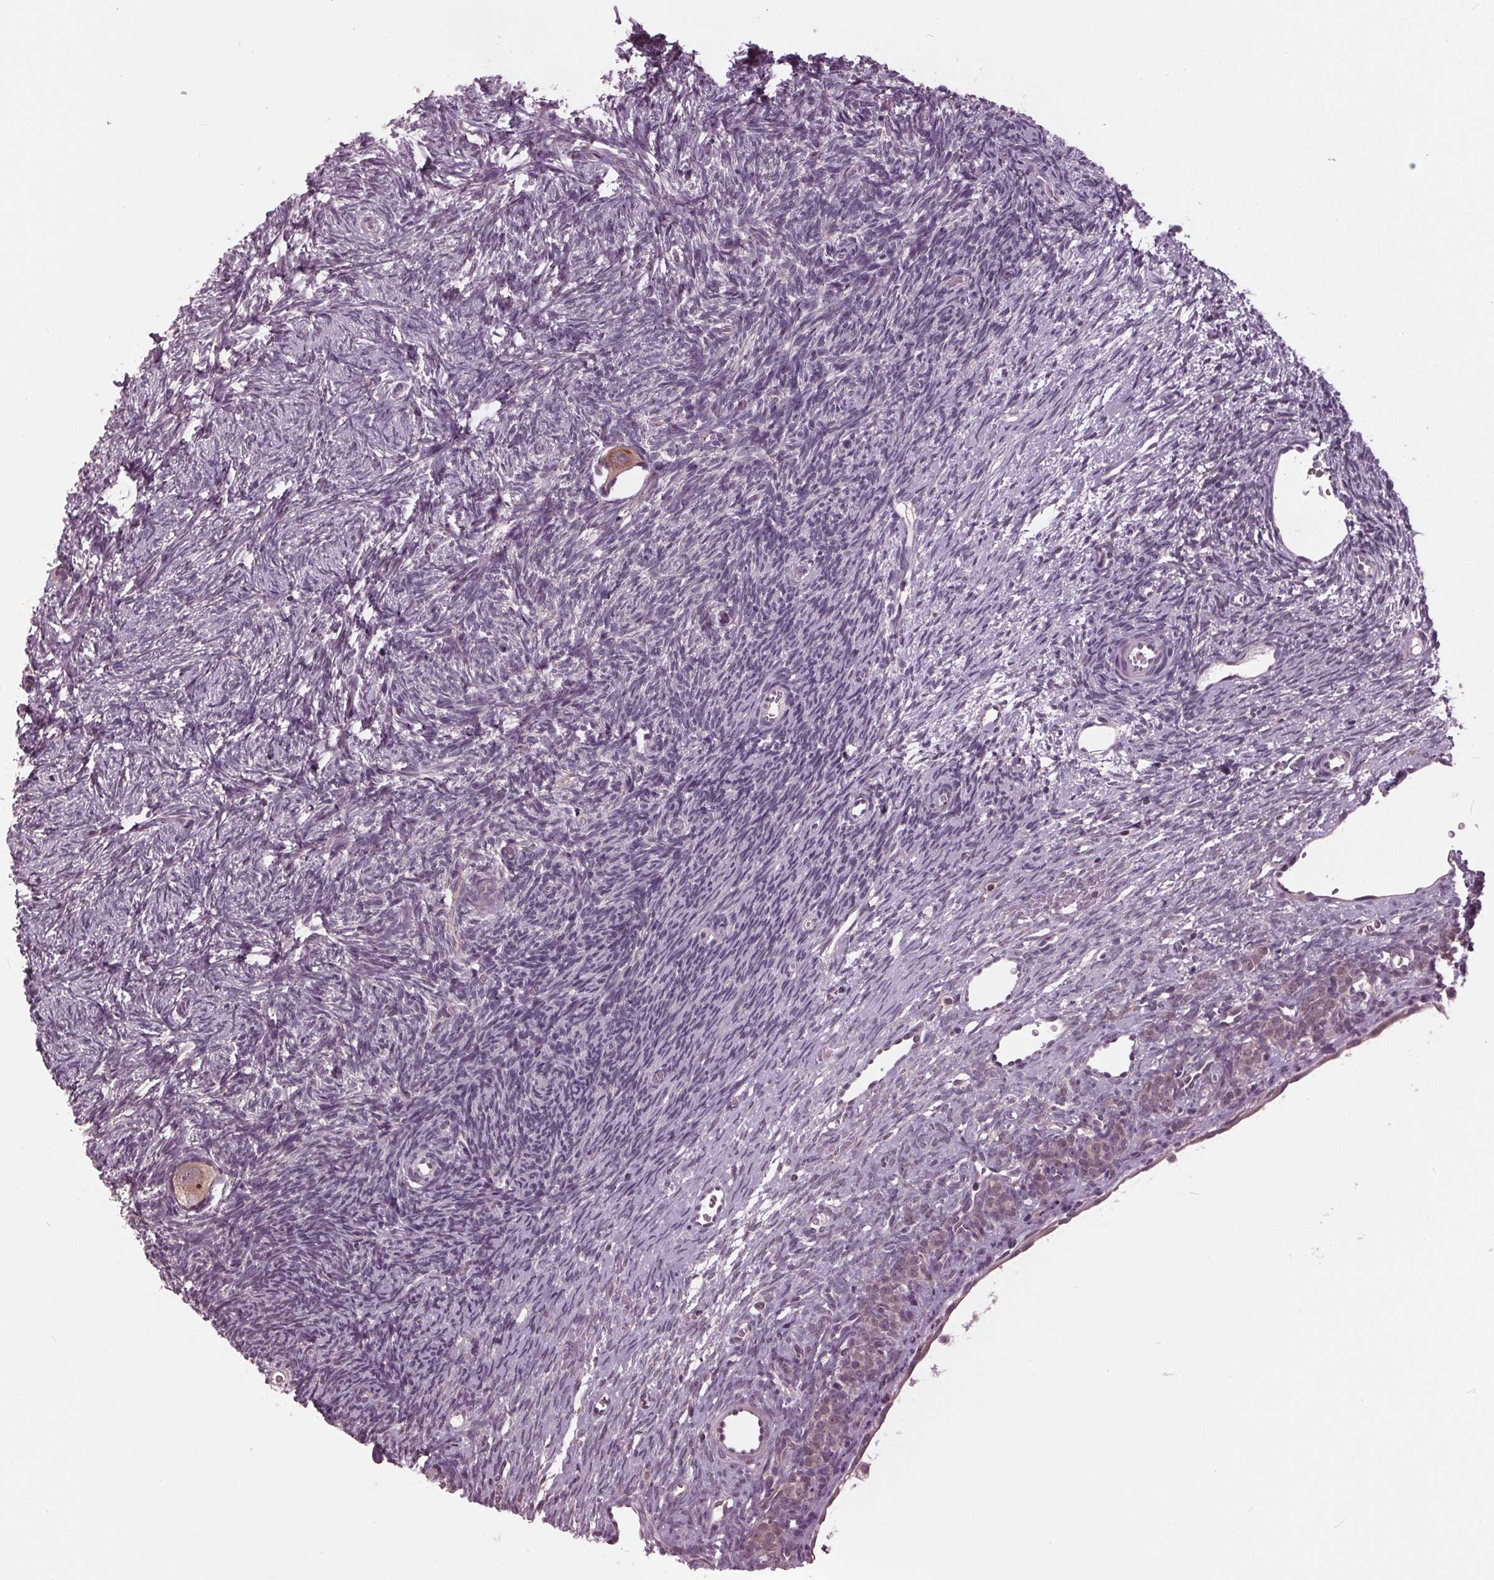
{"staining": {"intensity": "weak", "quantity": "25%-75%", "location": "cytoplasmic/membranous"}, "tissue": "ovary", "cell_type": "Follicle cells", "image_type": "normal", "snomed": [{"axis": "morphology", "description": "Normal tissue, NOS"}, {"axis": "topography", "description": "Ovary"}], "caption": "This micrograph reveals immunohistochemistry (IHC) staining of unremarkable ovary, with low weak cytoplasmic/membranous positivity in approximately 25%-75% of follicle cells.", "gene": "SIGLEC6", "patient": {"sex": "female", "age": 34}}